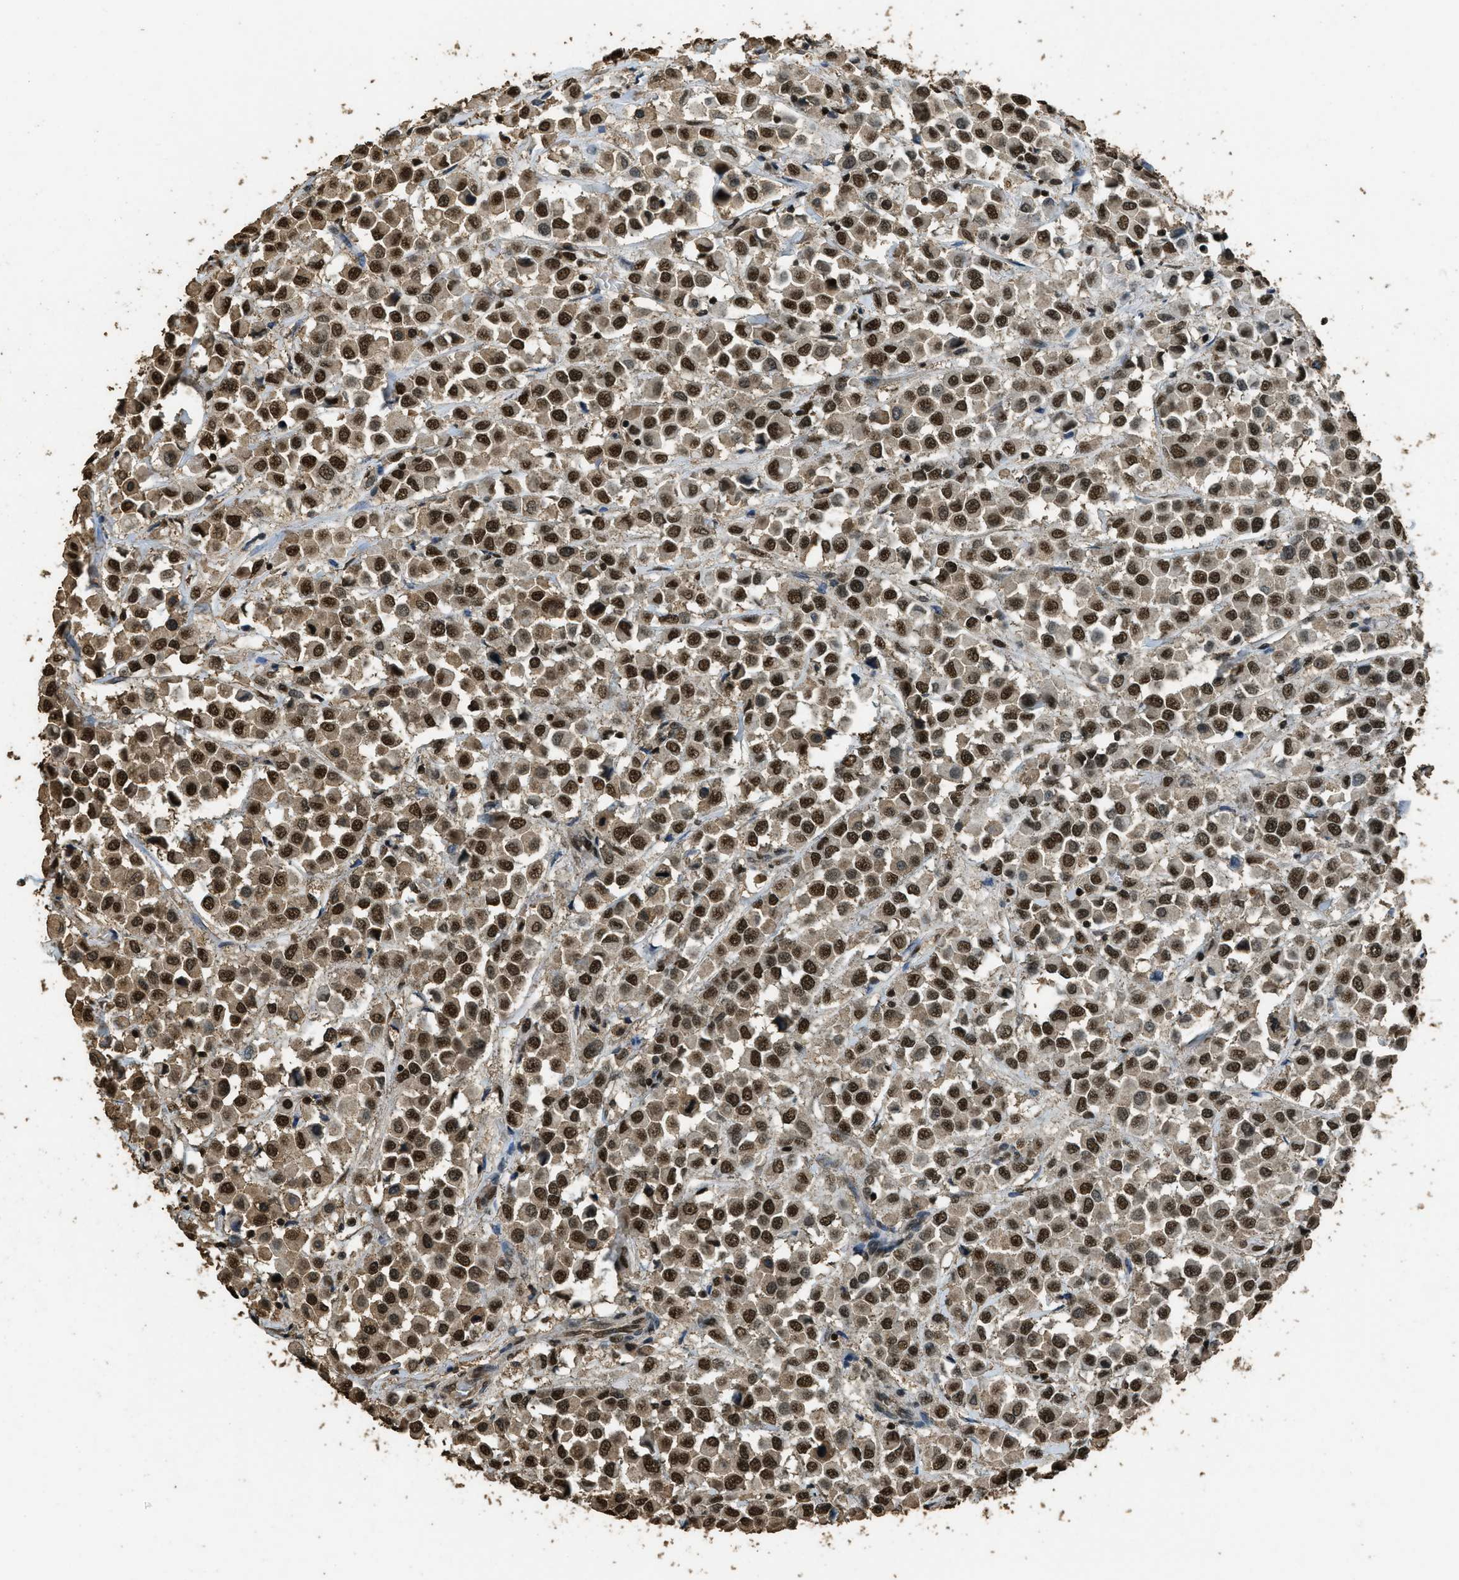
{"staining": {"intensity": "strong", "quantity": ">75%", "location": "nuclear"}, "tissue": "breast cancer", "cell_type": "Tumor cells", "image_type": "cancer", "snomed": [{"axis": "morphology", "description": "Duct carcinoma"}, {"axis": "topography", "description": "Breast"}], "caption": "Breast invasive ductal carcinoma was stained to show a protein in brown. There is high levels of strong nuclear positivity in about >75% of tumor cells.", "gene": "MYB", "patient": {"sex": "female", "age": 61}}